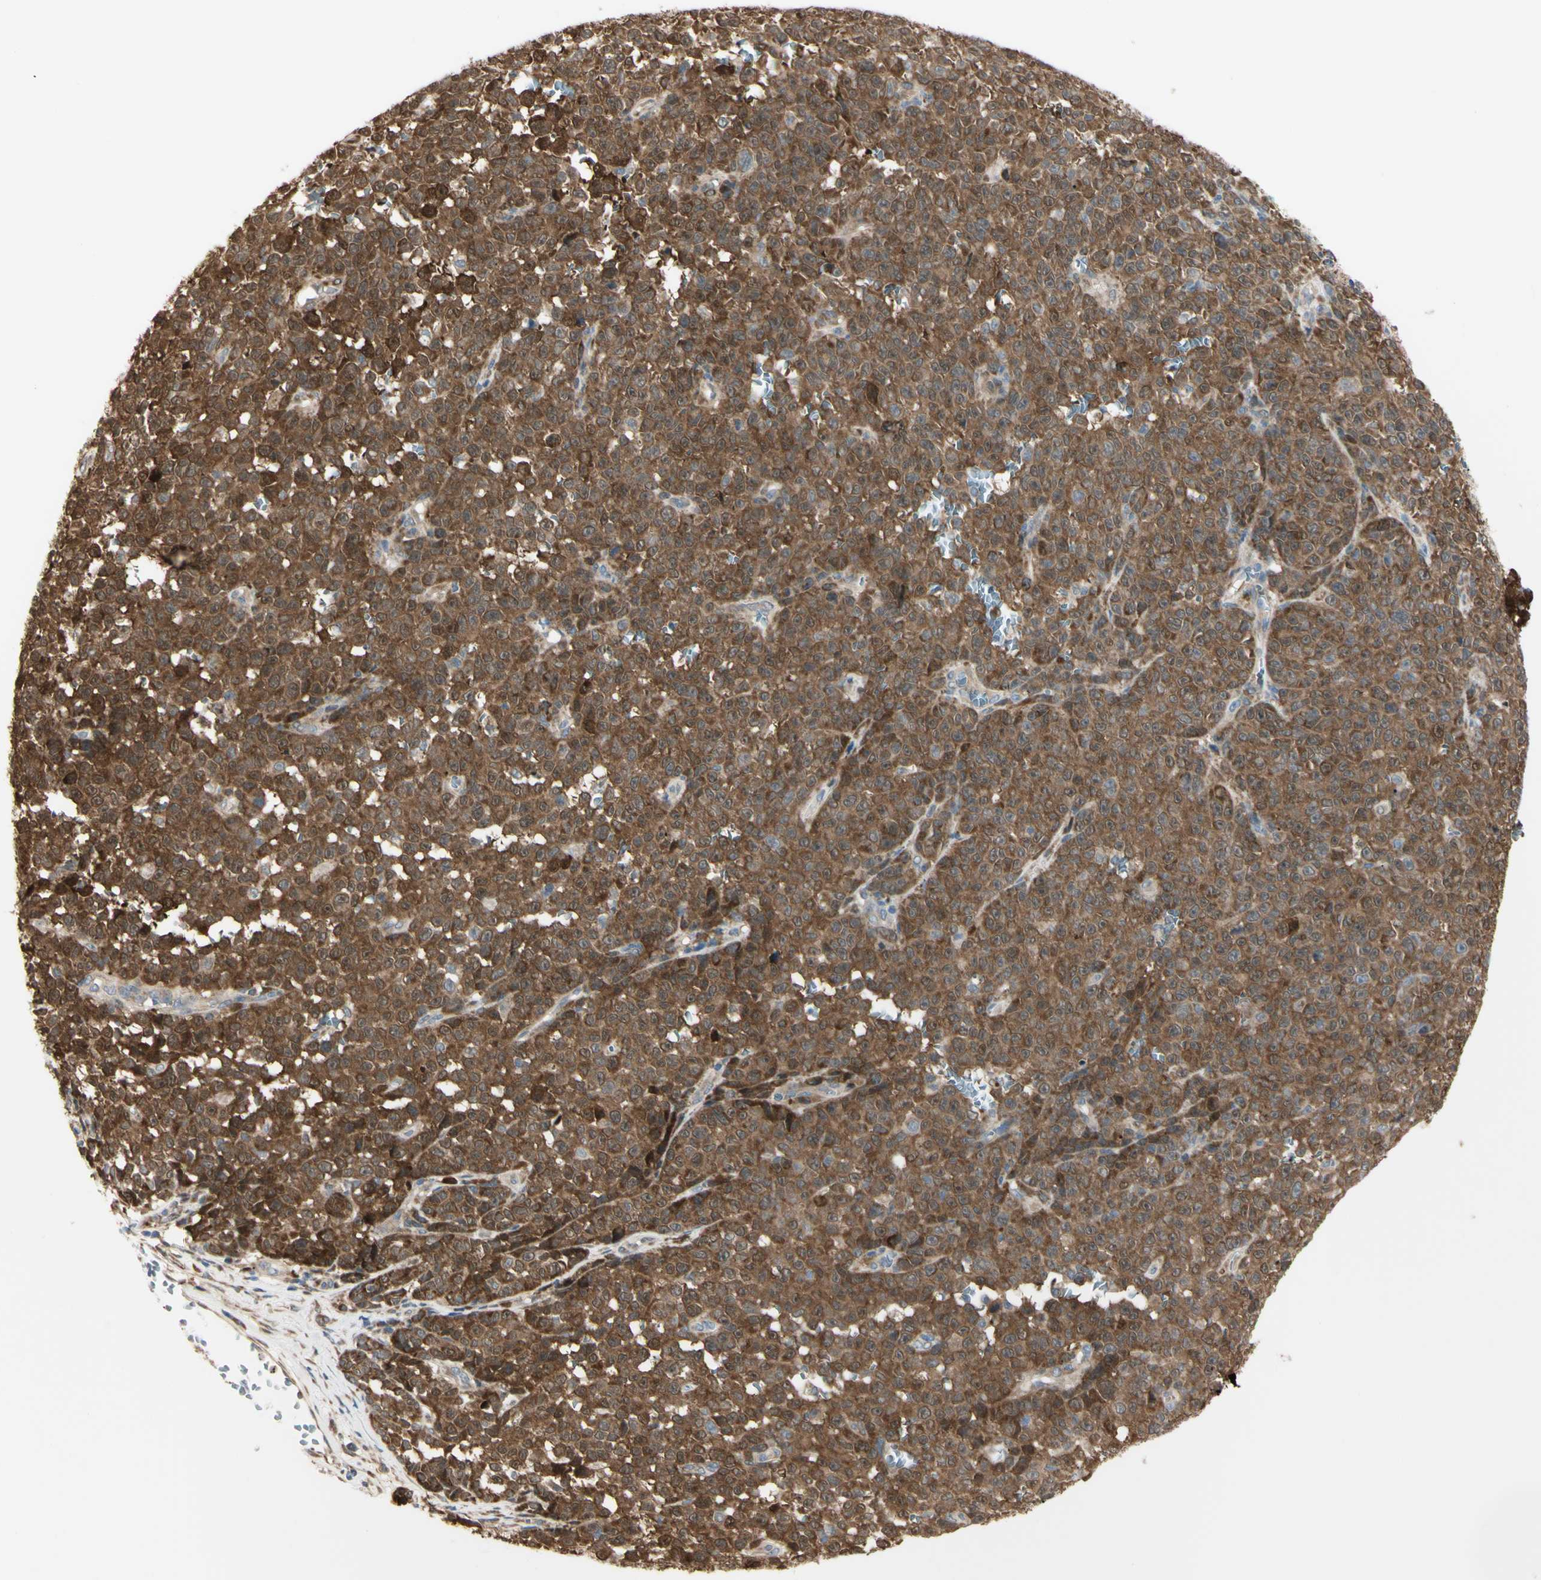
{"staining": {"intensity": "moderate", "quantity": ">75%", "location": "cytoplasmic/membranous"}, "tissue": "melanoma", "cell_type": "Tumor cells", "image_type": "cancer", "snomed": [{"axis": "morphology", "description": "Malignant melanoma, NOS"}, {"axis": "topography", "description": "Skin"}], "caption": "Immunohistochemical staining of melanoma exhibits moderate cytoplasmic/membranous protein staining in about >75% of tumor cells. (brown staining indicates protein expression, while blue staining denotes nuclei).", "gene": "EIF5A", "patient": {"sex": "female", "age": 82}}